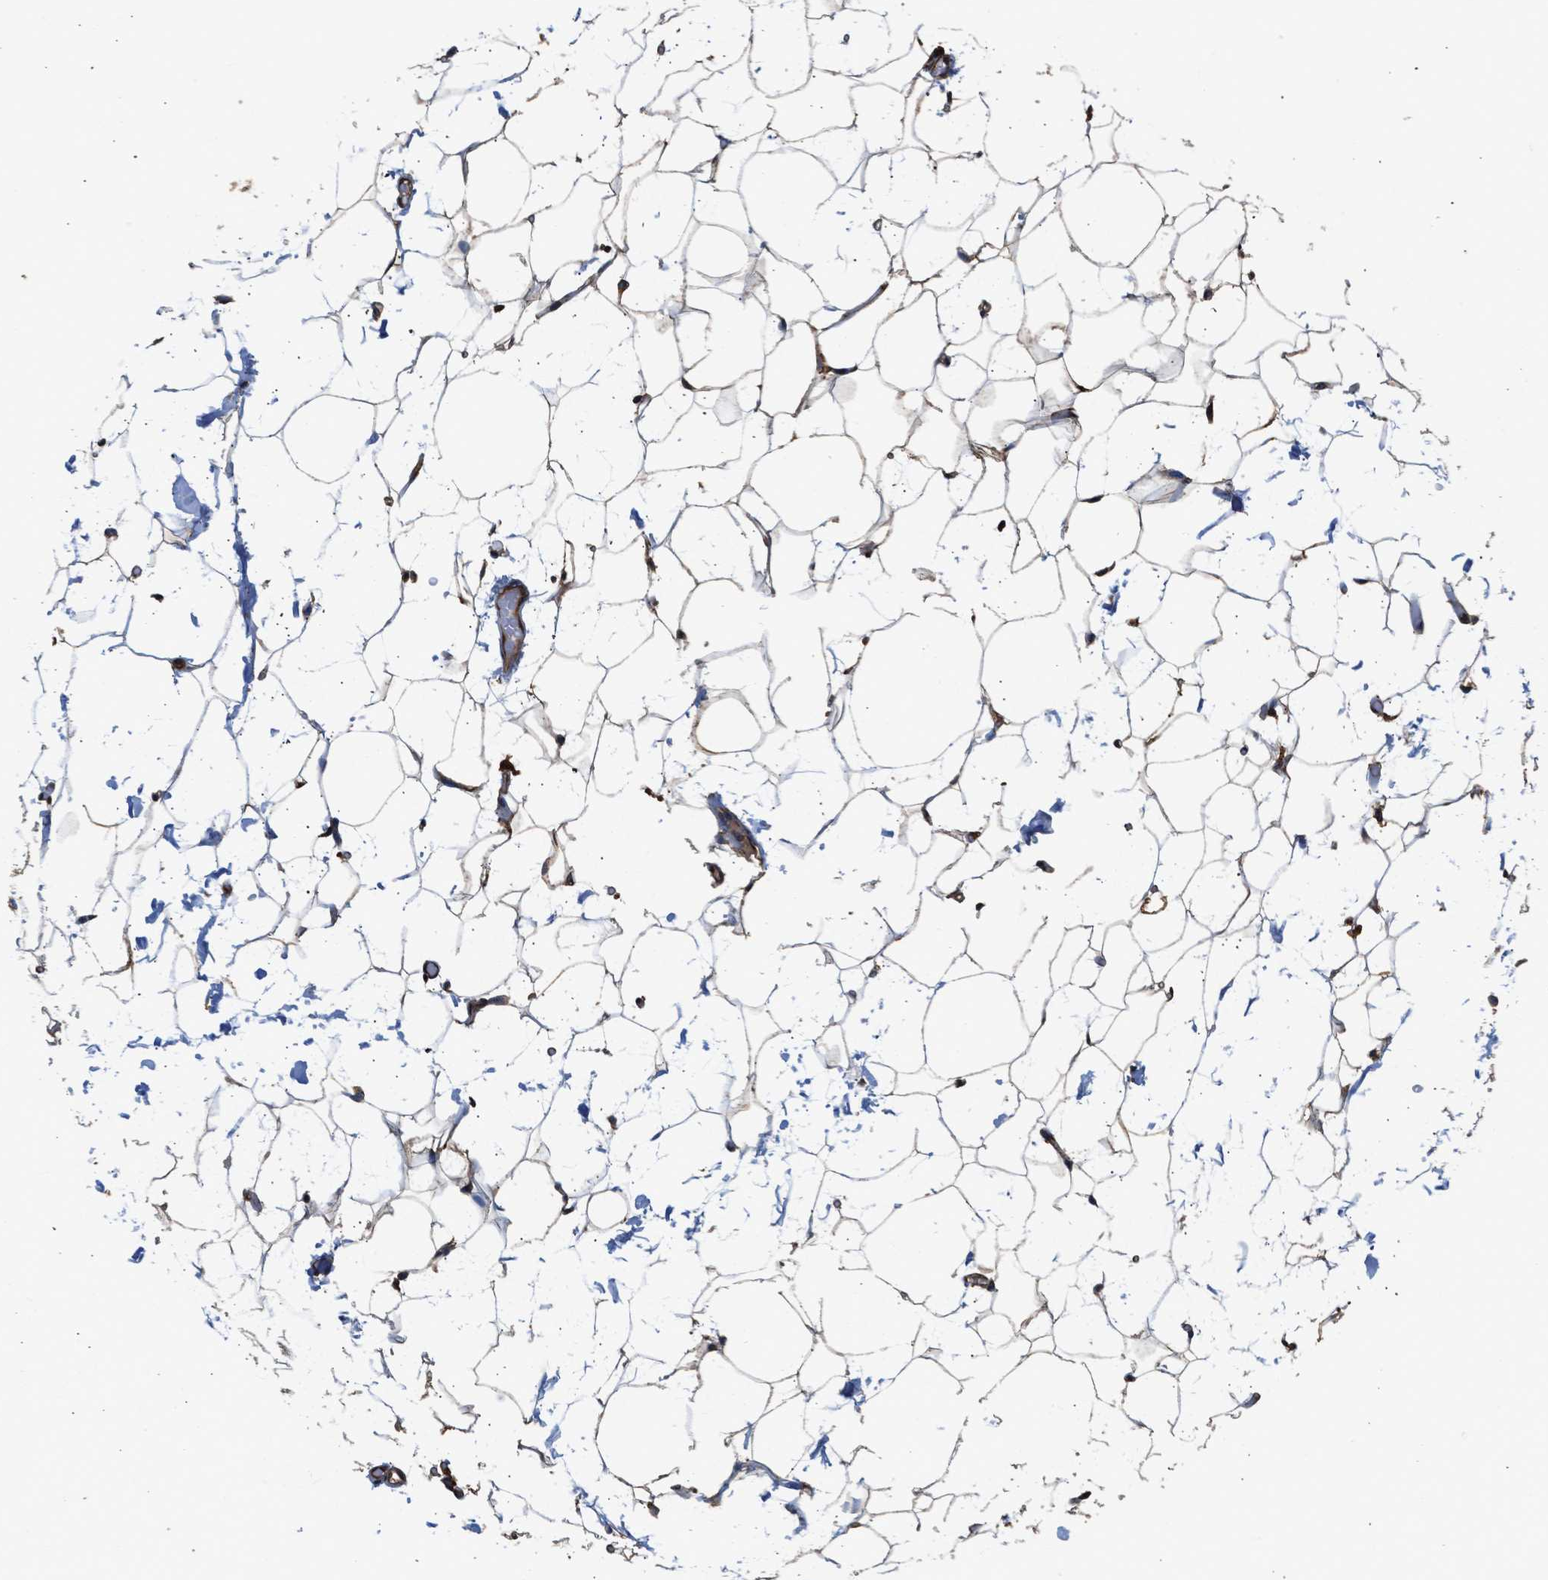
{"staining": {"intensity": "moderate", "quantity": ">75%", "location": "cytoplasmic/membranous"}, "tissue": "adipose tissue", "cell_type": "Adipocytes", "image_type": "normal", "snomed": [{"axis": "morphology", "description": "Normal tissue, NOS"}, {"axis": "topography", "description": "Breast"}, {"axis": "topography", "description": "Soft tissue"}], "caption": "IHC (DAB) staining of benign adipose tissue exhibits moderate cytoplasmic/membranous protein staining in about >75% of adipocytes.", "gene": "SLC36A4", "patient": {"sex": "female", "age": 75}}